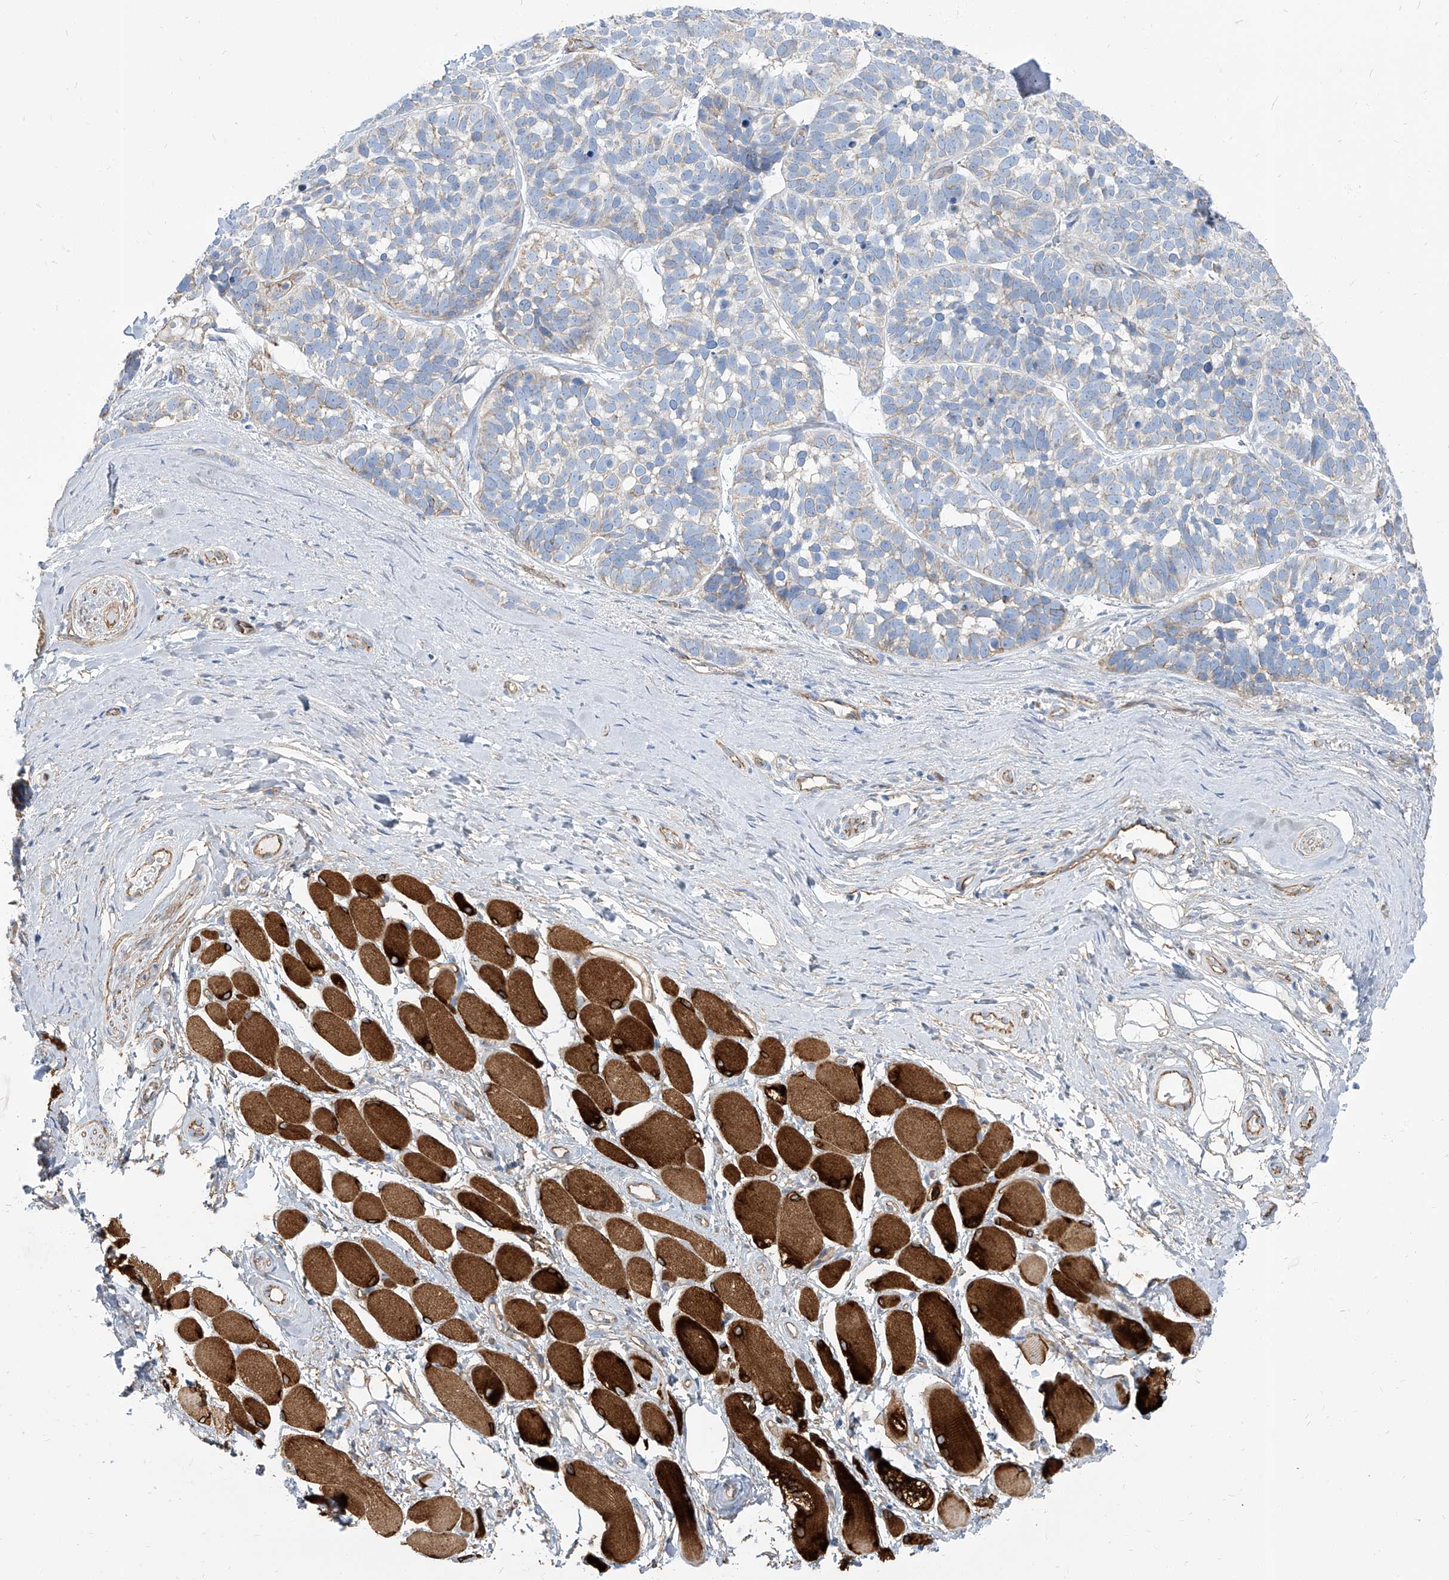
{"staining": {"intensity": "weak", "quantity": "<25%", "location": "cytoplasmic/membranous"}, "tissue": "skin cancer", "cell_type": "Tumor cells", "image_type": "cancer", "snomed": [{"axis": "morphology", "description": "Basal cell carcinoma"}, {"axis": "topography", "description": "Skin"}], "caption": "Human skin cancer (basal cell carcinoma) stained for a protein using IHC reveals no staining in tumor cells.", "gene": "TXLNB", "patient": {"sex": "male", "age": 62}}